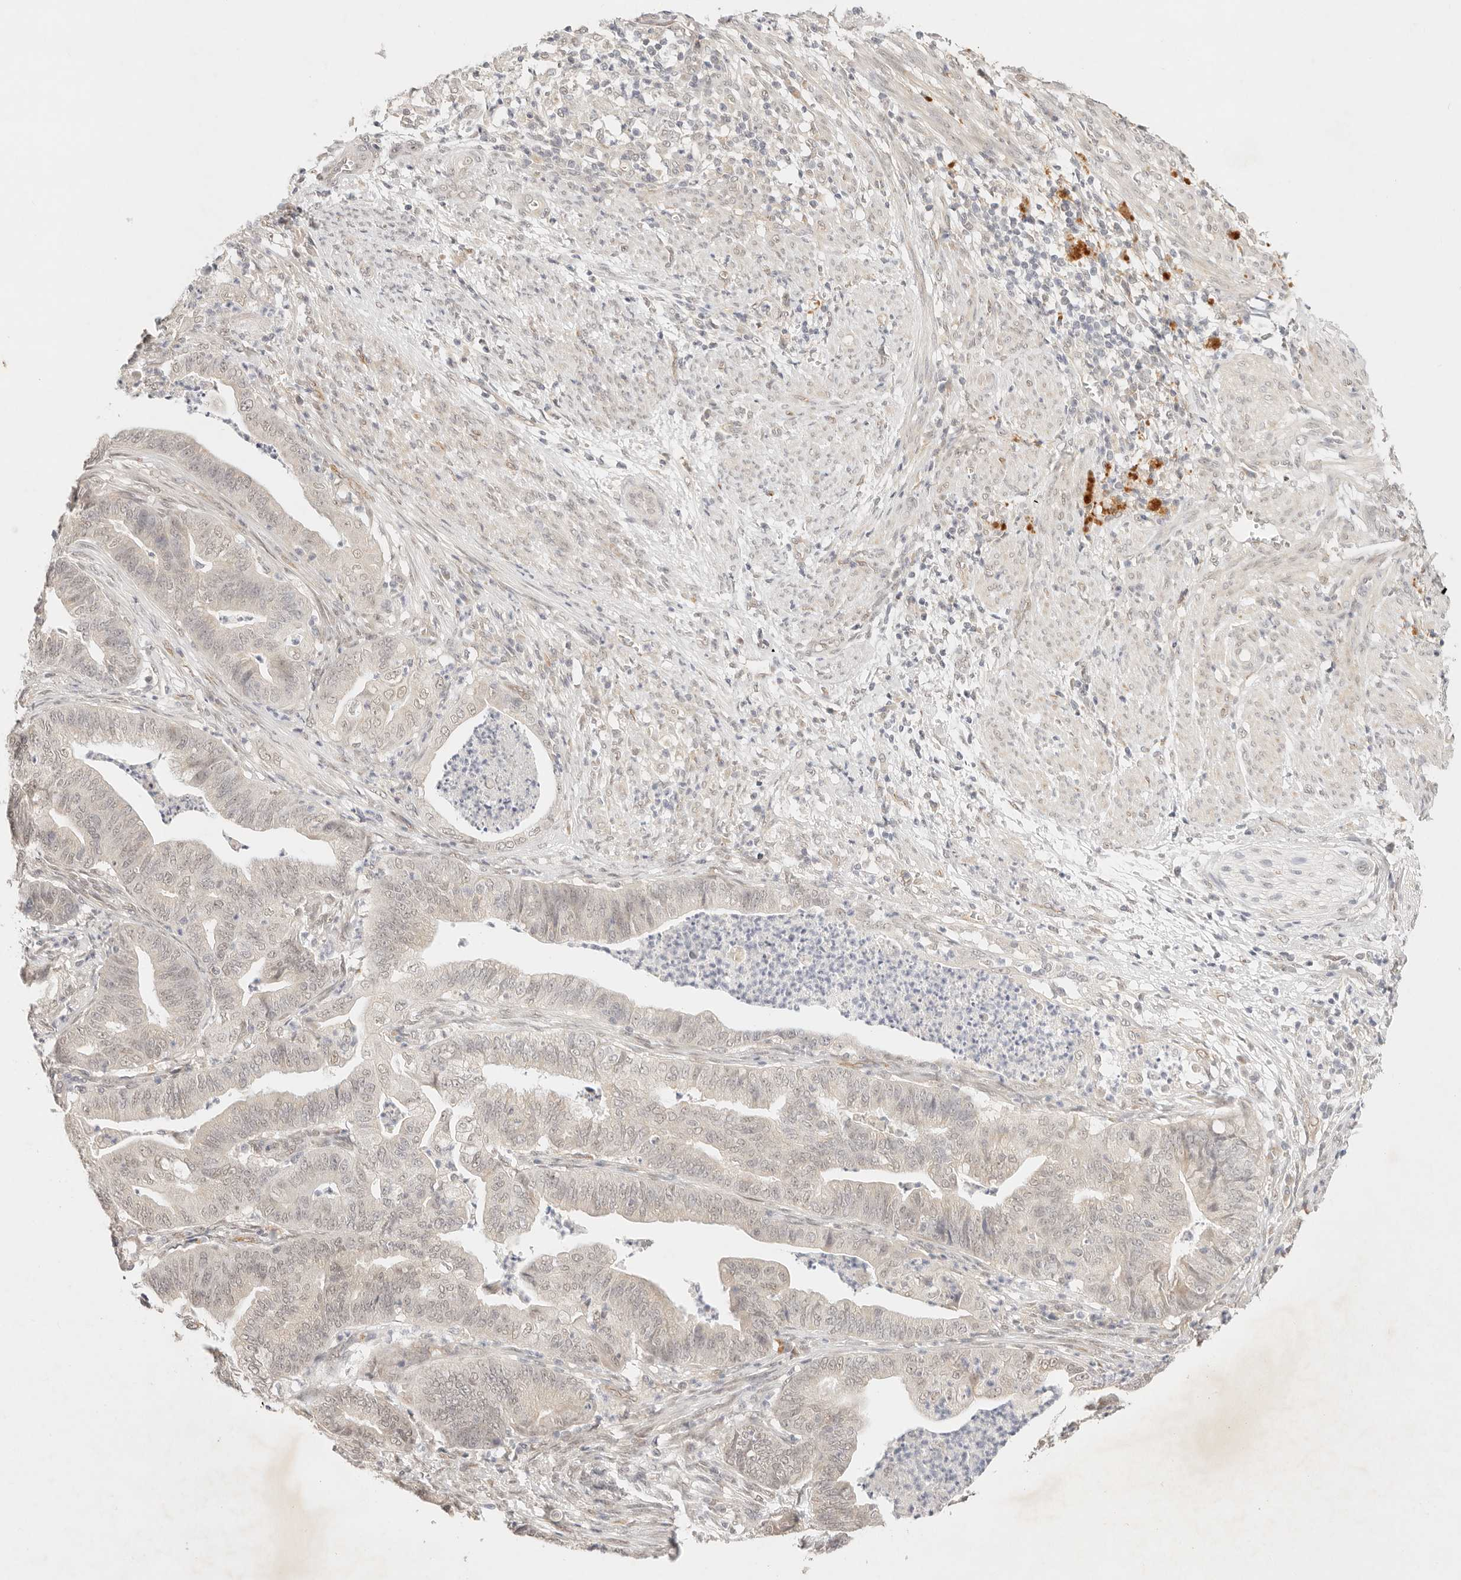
{"staining": {"intensity": "negative", "quantity": "none", "location": "none"}, "tissue": "endometrial cancer", "cell_type": "Tumor cells", "image_type": "cancer", "snomed": [{"axis": "morphology", "description": "Polyp, NOS"}, {"axis": "morphology", "description": "Adenocarcinoma, NOS"}, {"axis": "morphology", "description": "Adenoma, NOS"}, {"axis": "topography", "description": "Endometrium"}], "caption": "Tumor cells show no significant protein staining in endometrial cancer. (Stains: DAB (3,3'-diaminobenzidine) immunohistochemistry (IHC) with hematoxylin counter stain, Microscopy: brightfield microscopy at high magnification).", "gene": "GPR156", "patient": {"sex": "female", "age": 79}}